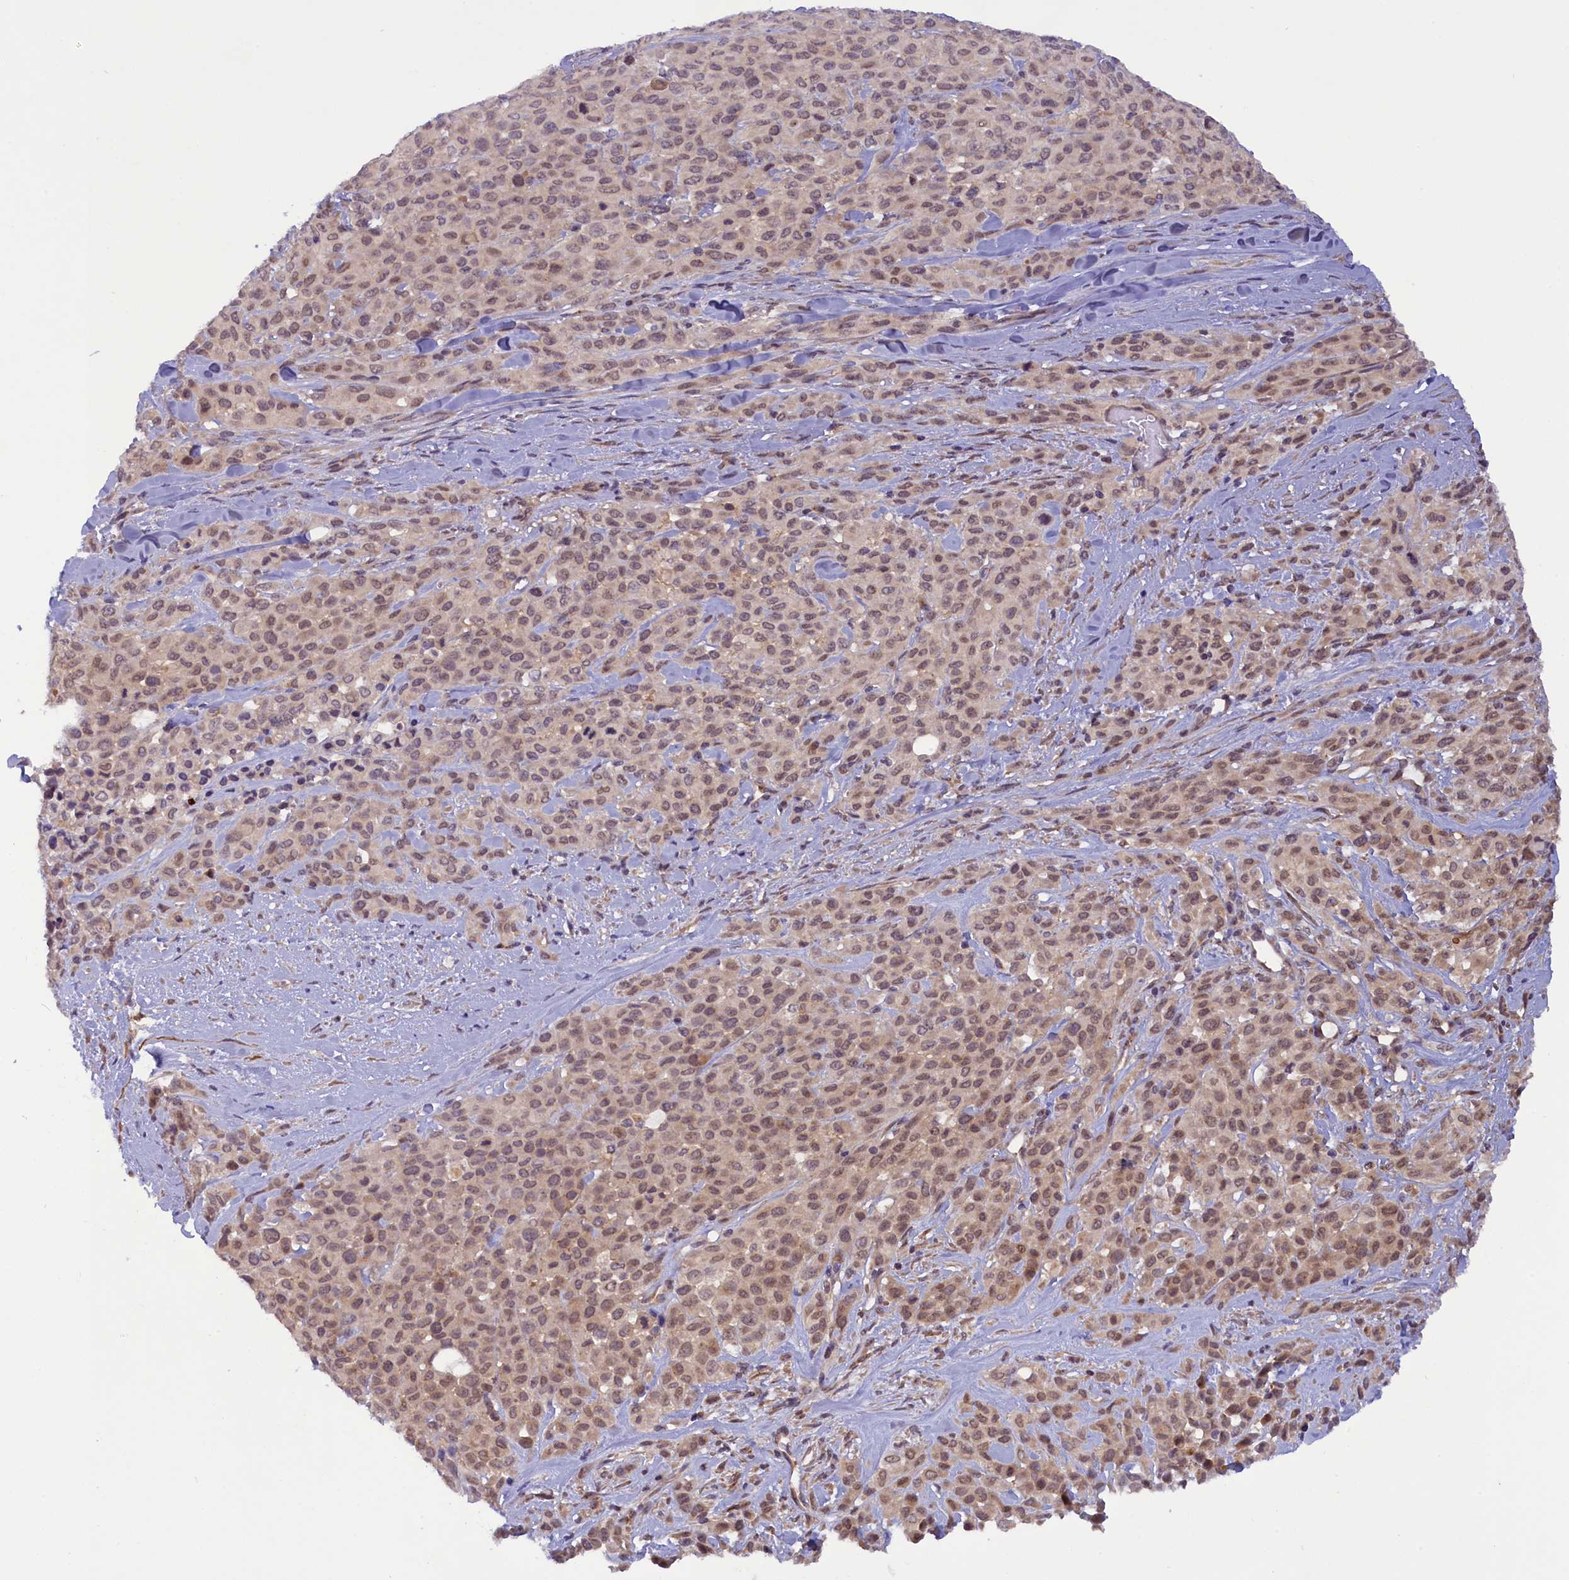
{"staining": {"intensity": "weak", "quantity": "<25%", "location": "nuclear"}, "tissue": "melanoma", "cell_type": "Tumor cells", "image_type": "cancer", "snomed": [{"axis": "morphology", "description": "Malignant melanoma, Metastatic site"}, {"axis": "topography", "description": "Skin"}], "caption": "This is an immunohistochemistry micrograph of malignant melanoma (metastatic site). There is no staining in tumor cells.", "gene": "CCDC9B", "patient": {"sex": "female", "age": 81}}